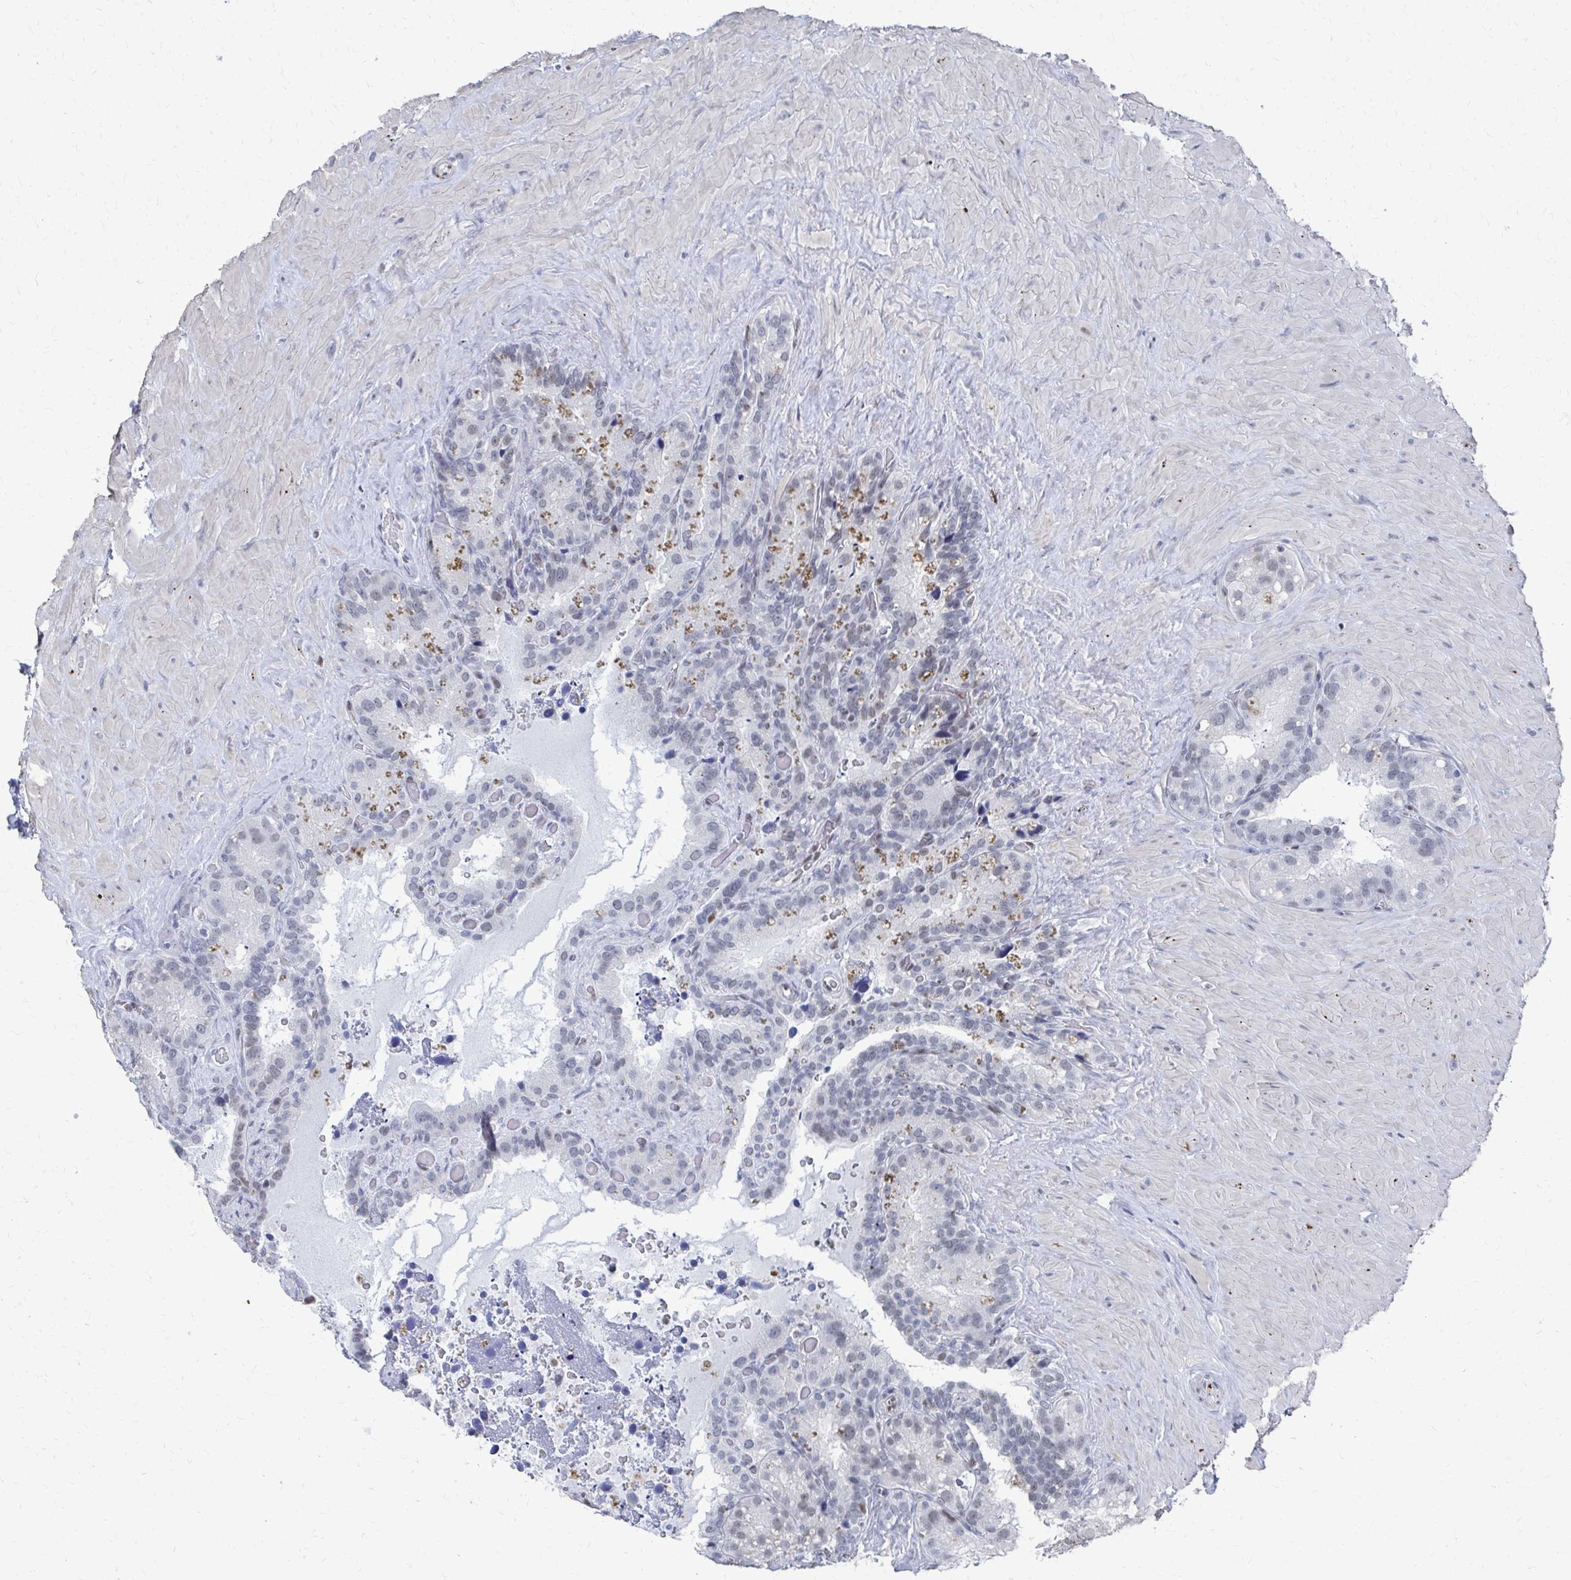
{"staining": {"intensity": "weak", "quantity": "<25%", "location": "nuclear"}, "tissue": "seminal vesicle", "cell_type": "Glandular cells", "image_type": "normal", "snomed": [{"axis": "morphology", "description": "Normal tissue, NOS"}, {"axis": "topography", "description": "Seminal veicle"}], "caption": "Photomicrograph shows no significant protein expression in glandular cells of benign seminal vesicle.", "gene": "CDIN1", "patient": {"sex": "male", "age": 60}}